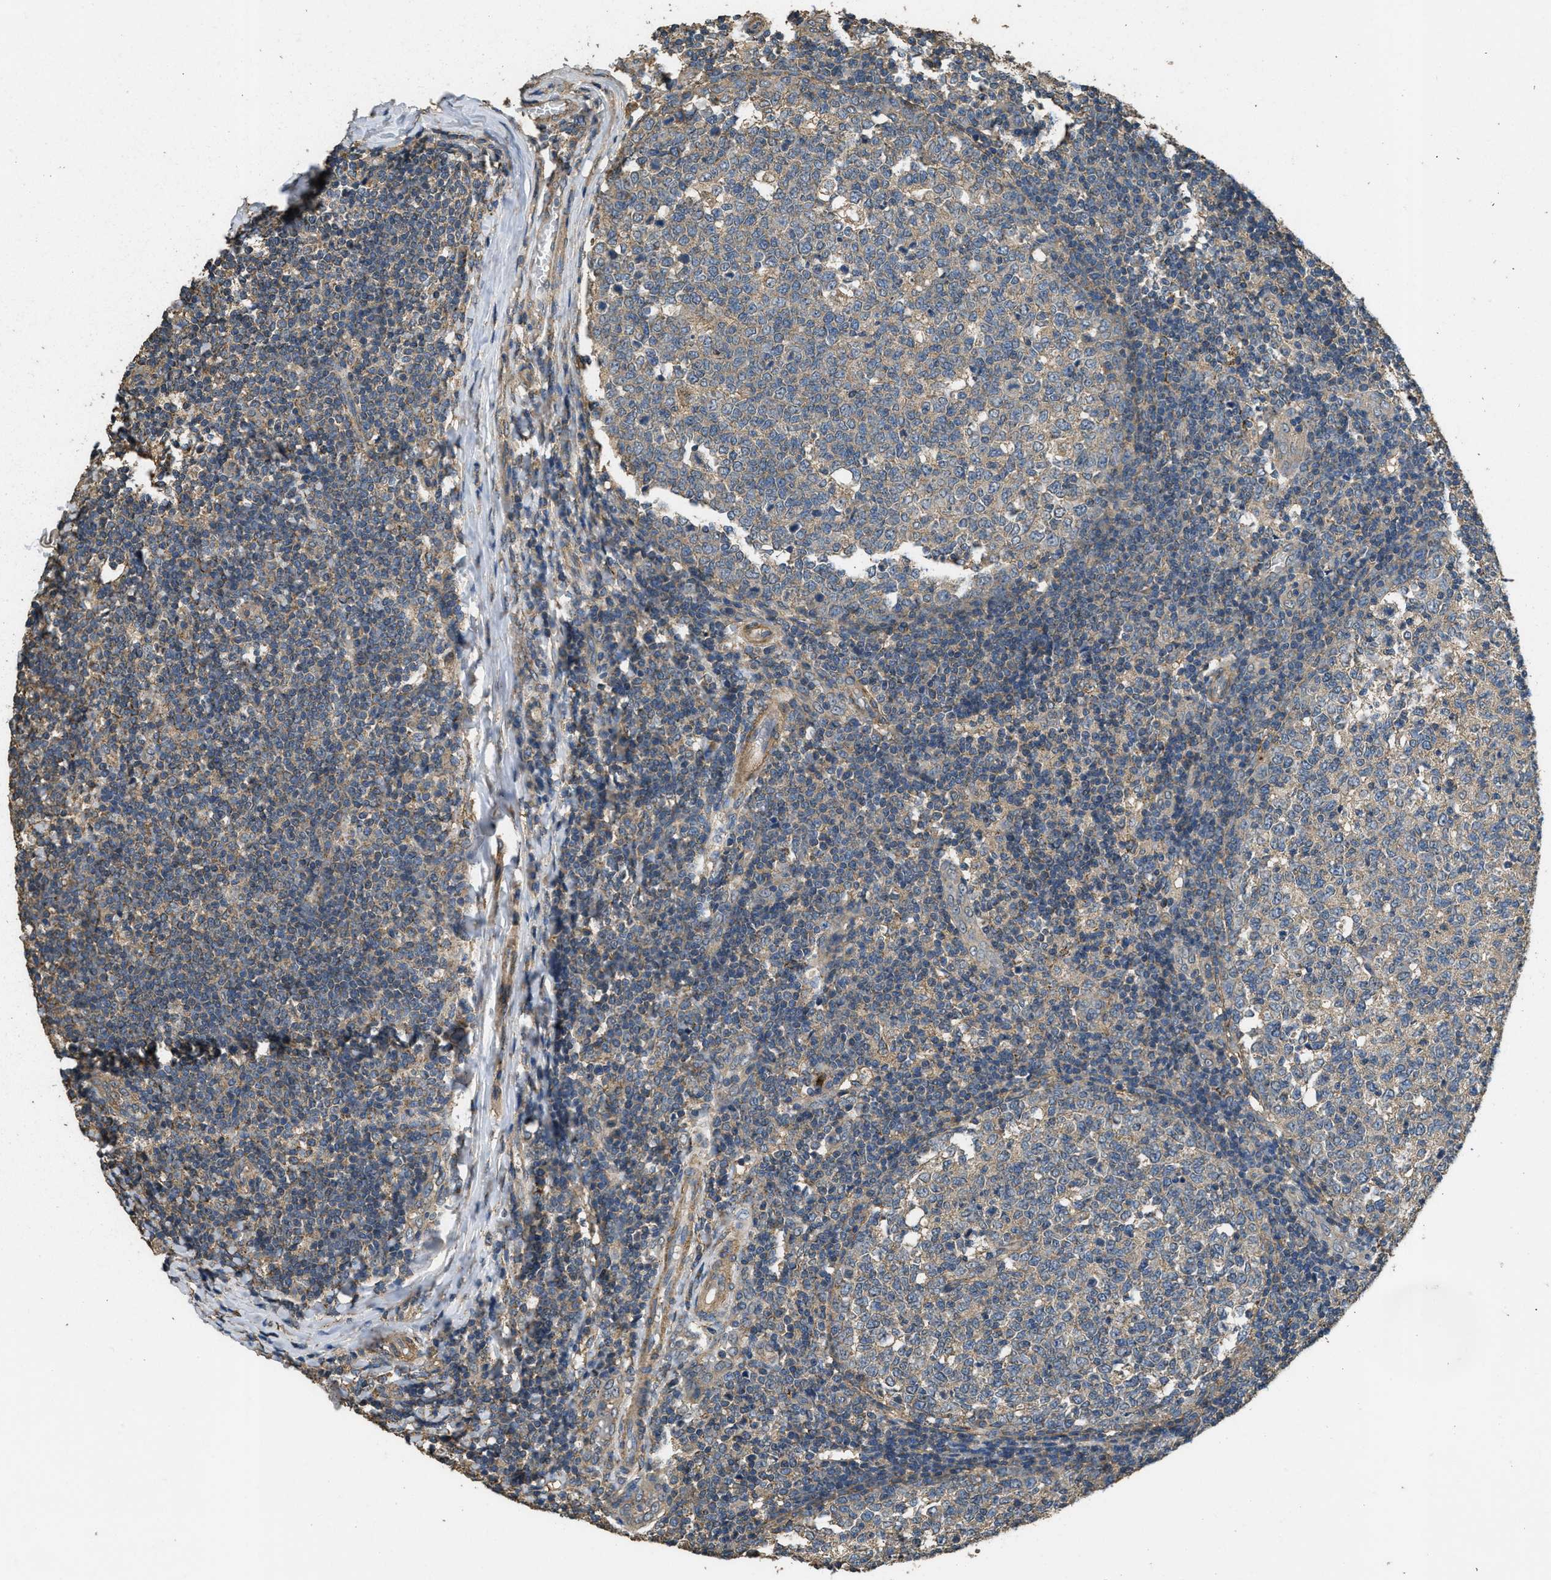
{"staining": {"intensity": "weak", "quantity": ">75%", "location": "cytoplasmic/membranous"}, "tissue": "tonsil", "cell_type": "Germinal center cells", "image_type": "normal", "snomed": [{"axis": "morphology", "description": "Normal tissue, NOS"}, {"axis": "topography", "description": "Tonsil"}], "caption": "Human tonsil stained for a protein (brown) reveals weak cytoplasmic/membranous positive staining in approximately >75% of germinal center cells.", "gene": "THBS2", "patient": {"sex": "female", "age": 19}}